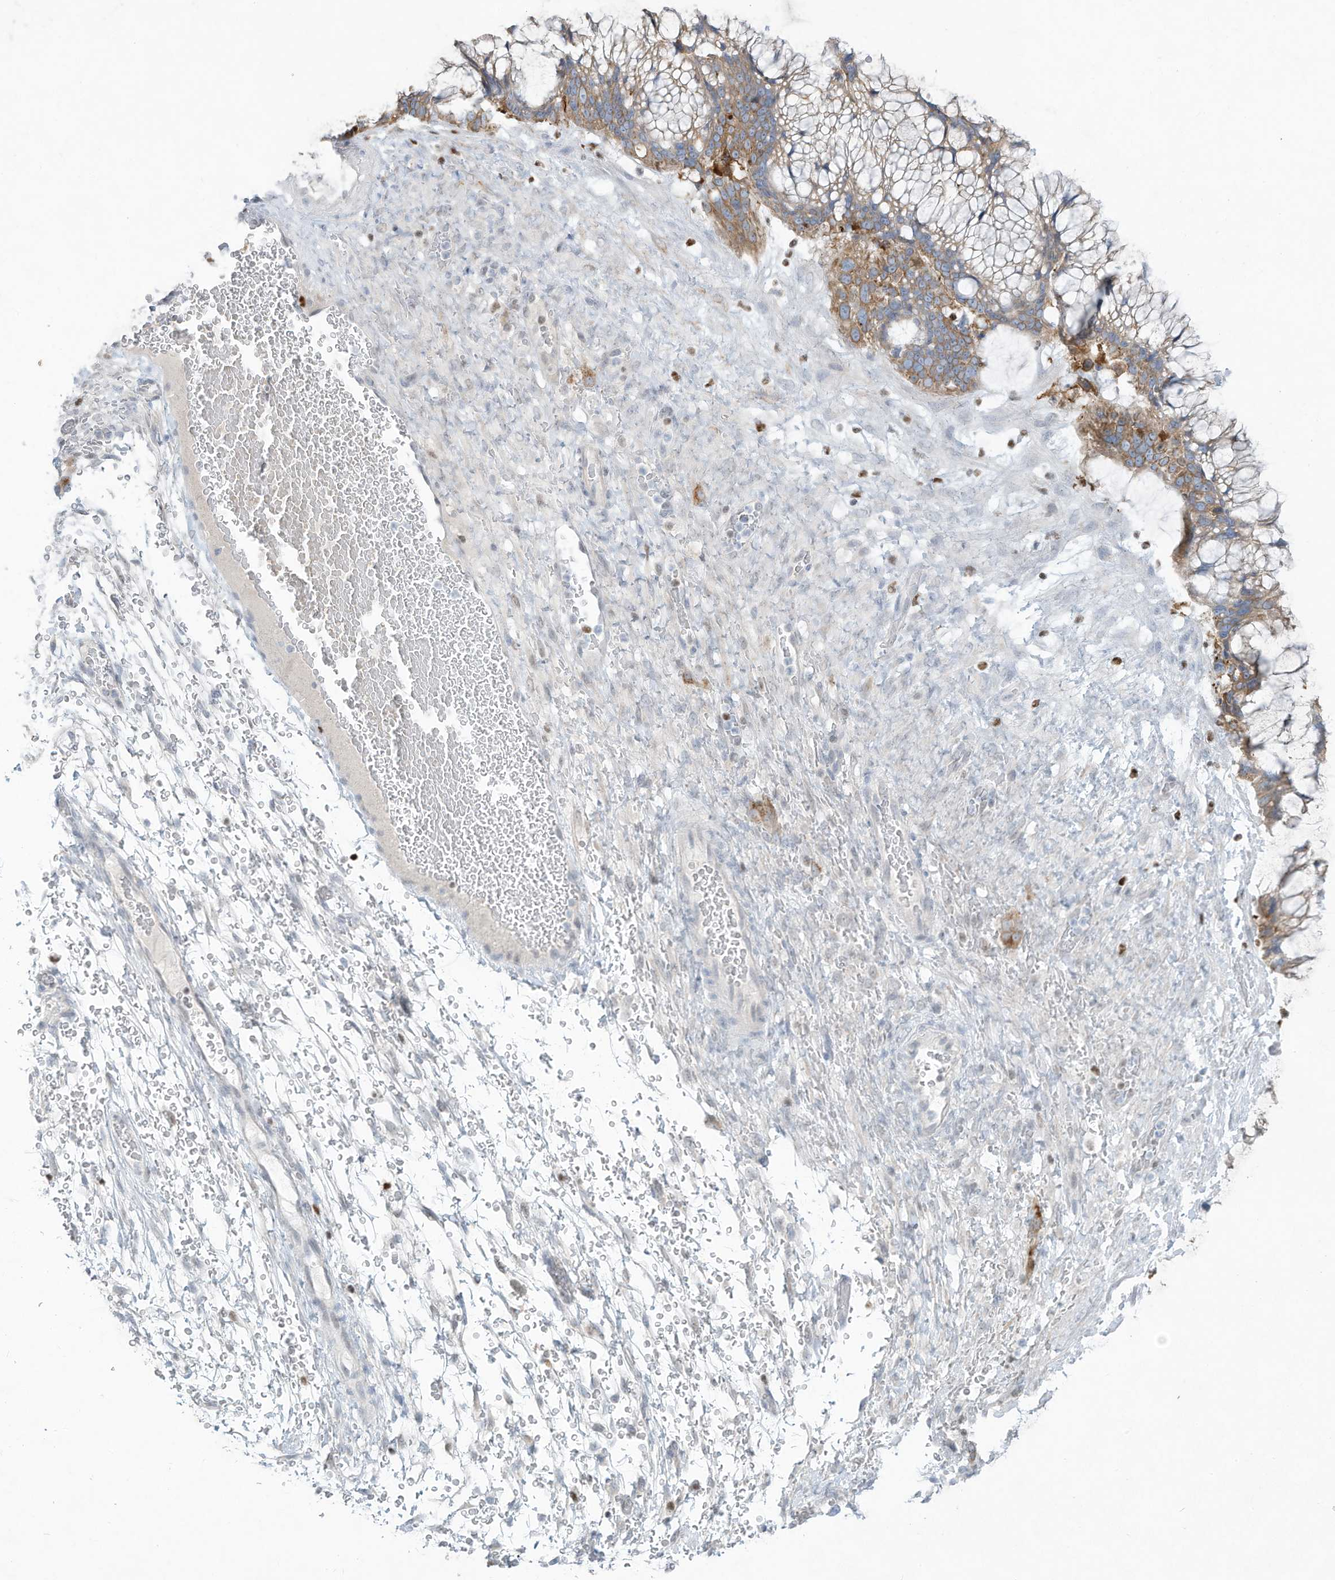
{"staining": {"intensity": "moderate", "quantity": ">75%", "location": "cytoplasmic/membranous"}, "tissue": "ovarian cancer", "cell_type": "Tumor cells", "image_type": "cancer", "snomed": [{"axis": "morphology", "description": "Cystadenocarcinoma, mucinous, NOS"}, {"axis": "topography", "description": "Ovary"}], "caption": "Human ovarian mucinous cystadenocarcinoma stained with a protein marker reveals moderate staining in tumor cells.", "gene": "TUBE1", "patient": {"sex": "female", "age": 37}}